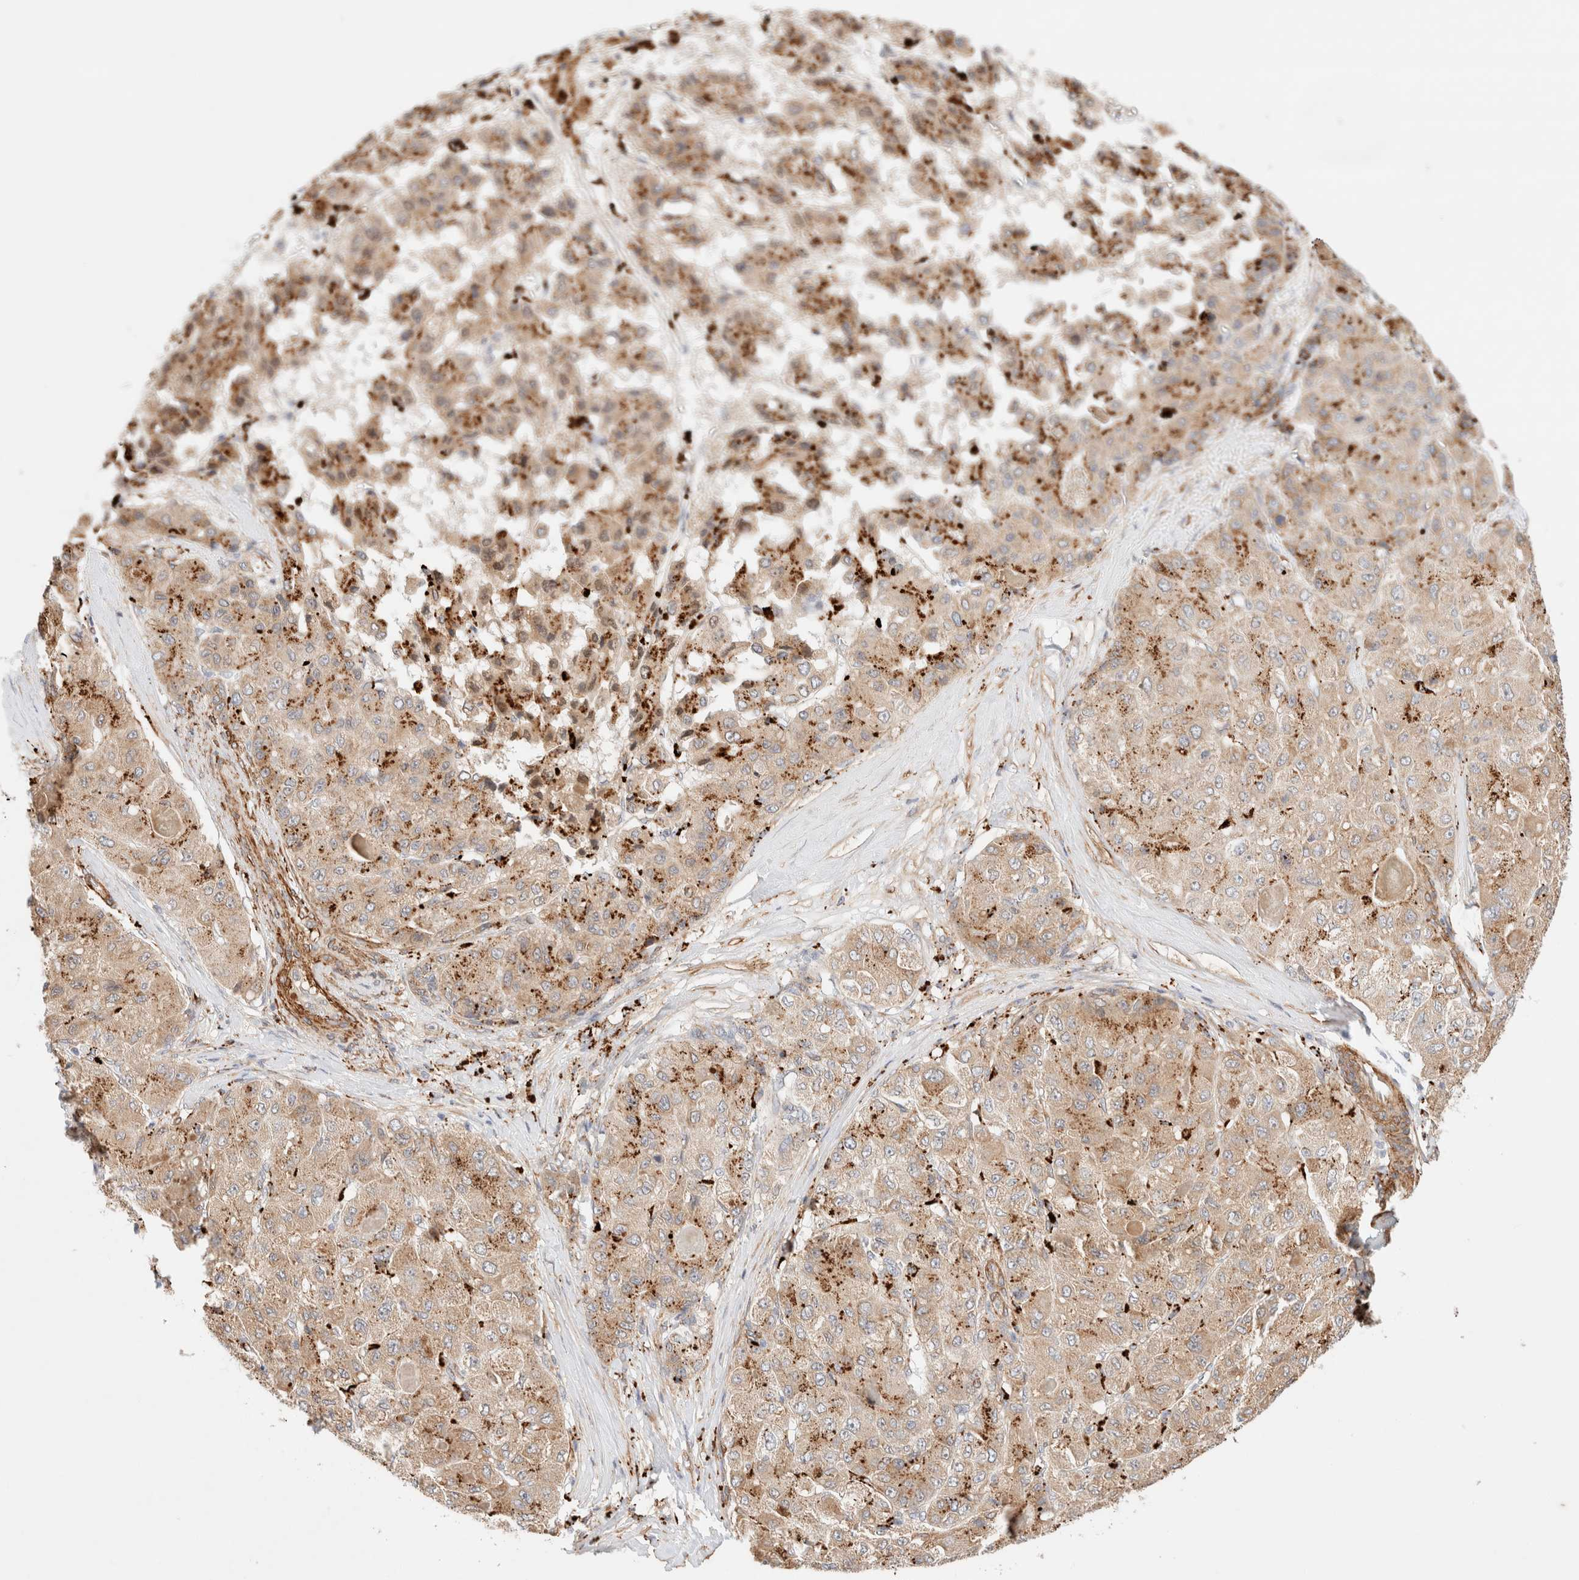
{"staining": {"intensity": "moderate", "quantity": ">75%", "location": "cytoplasmic/membranous"}, "tissue": "liver cancer", "cell_type": "Tumor cells", "image_type": "cancer", "snomed": [{"axis": "morphology", "description": "Carcinoma, Hepatocellular, NOS"}, {"axis": "topography", "description": "Liver"}], "caption": "Liver cancer (hepatocellular carcinoma) was stained to show a protein in brown. There is medium levels of moderate cytoplasmic/membranous expression in about >75% of tumor cells.", "gene": "RRP15", "patient": {"sex": "male", "age": 80}}